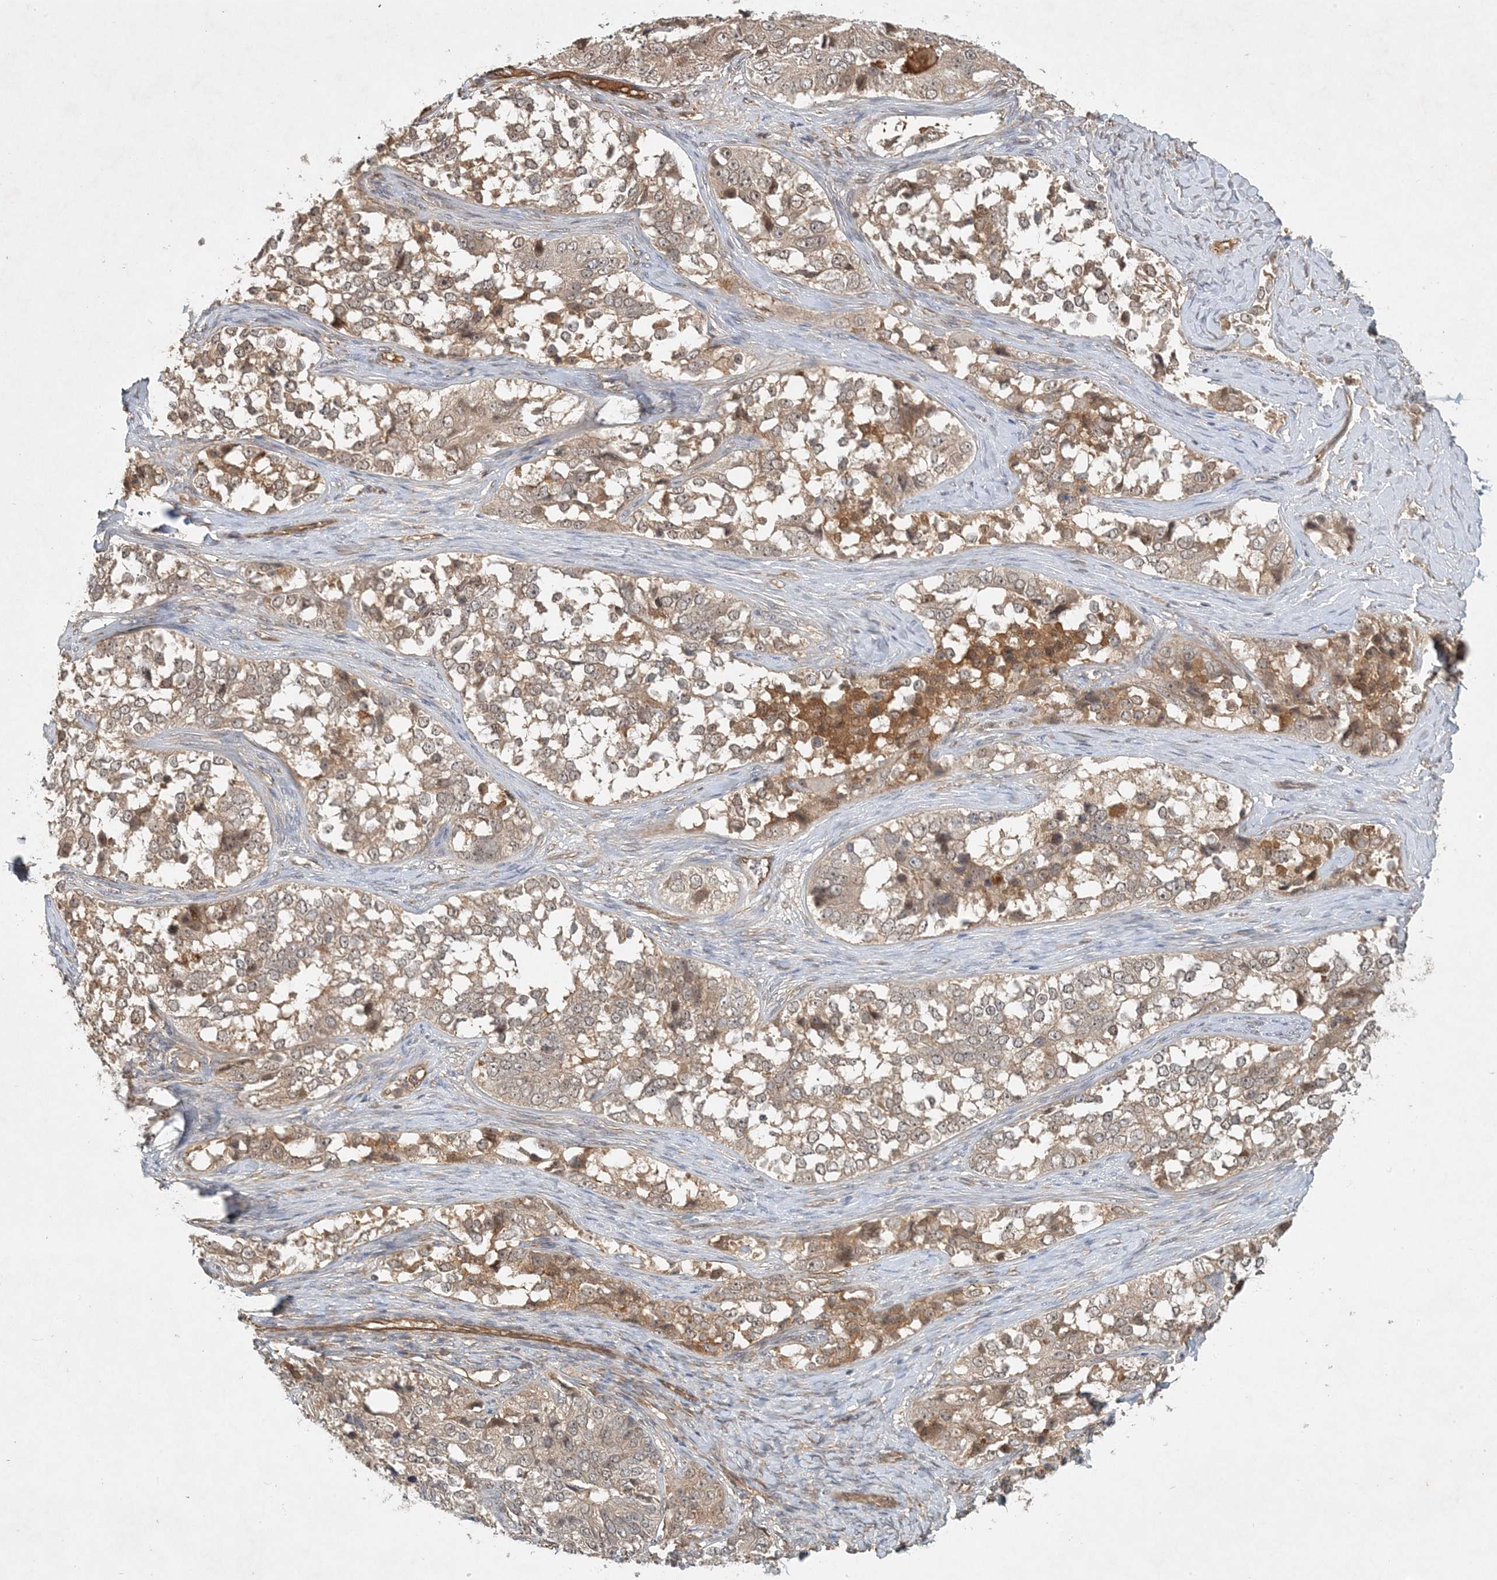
{"staining": {"intensity": "moderate", "quantity": ">75%", "location": "cytoplasmic/membranous"}, "tissue": "ovarian cancer", "cell_type": "Tumor cells", "image_type": "cancer", "snomed": [{"axis": "morphology", "description": "Carcinoma, endometroid"}, {"axis": "topography", "description": "Ovary"}], "caption": "Ovarian endometroid carcinoma stained for a protein (brown) demonstrates moderate cytoplasmic/membranous positive expression in about >75% of tumor cells.", "gene": "ZCCHC4", "patient": {"sex": "female", "age": 51}}